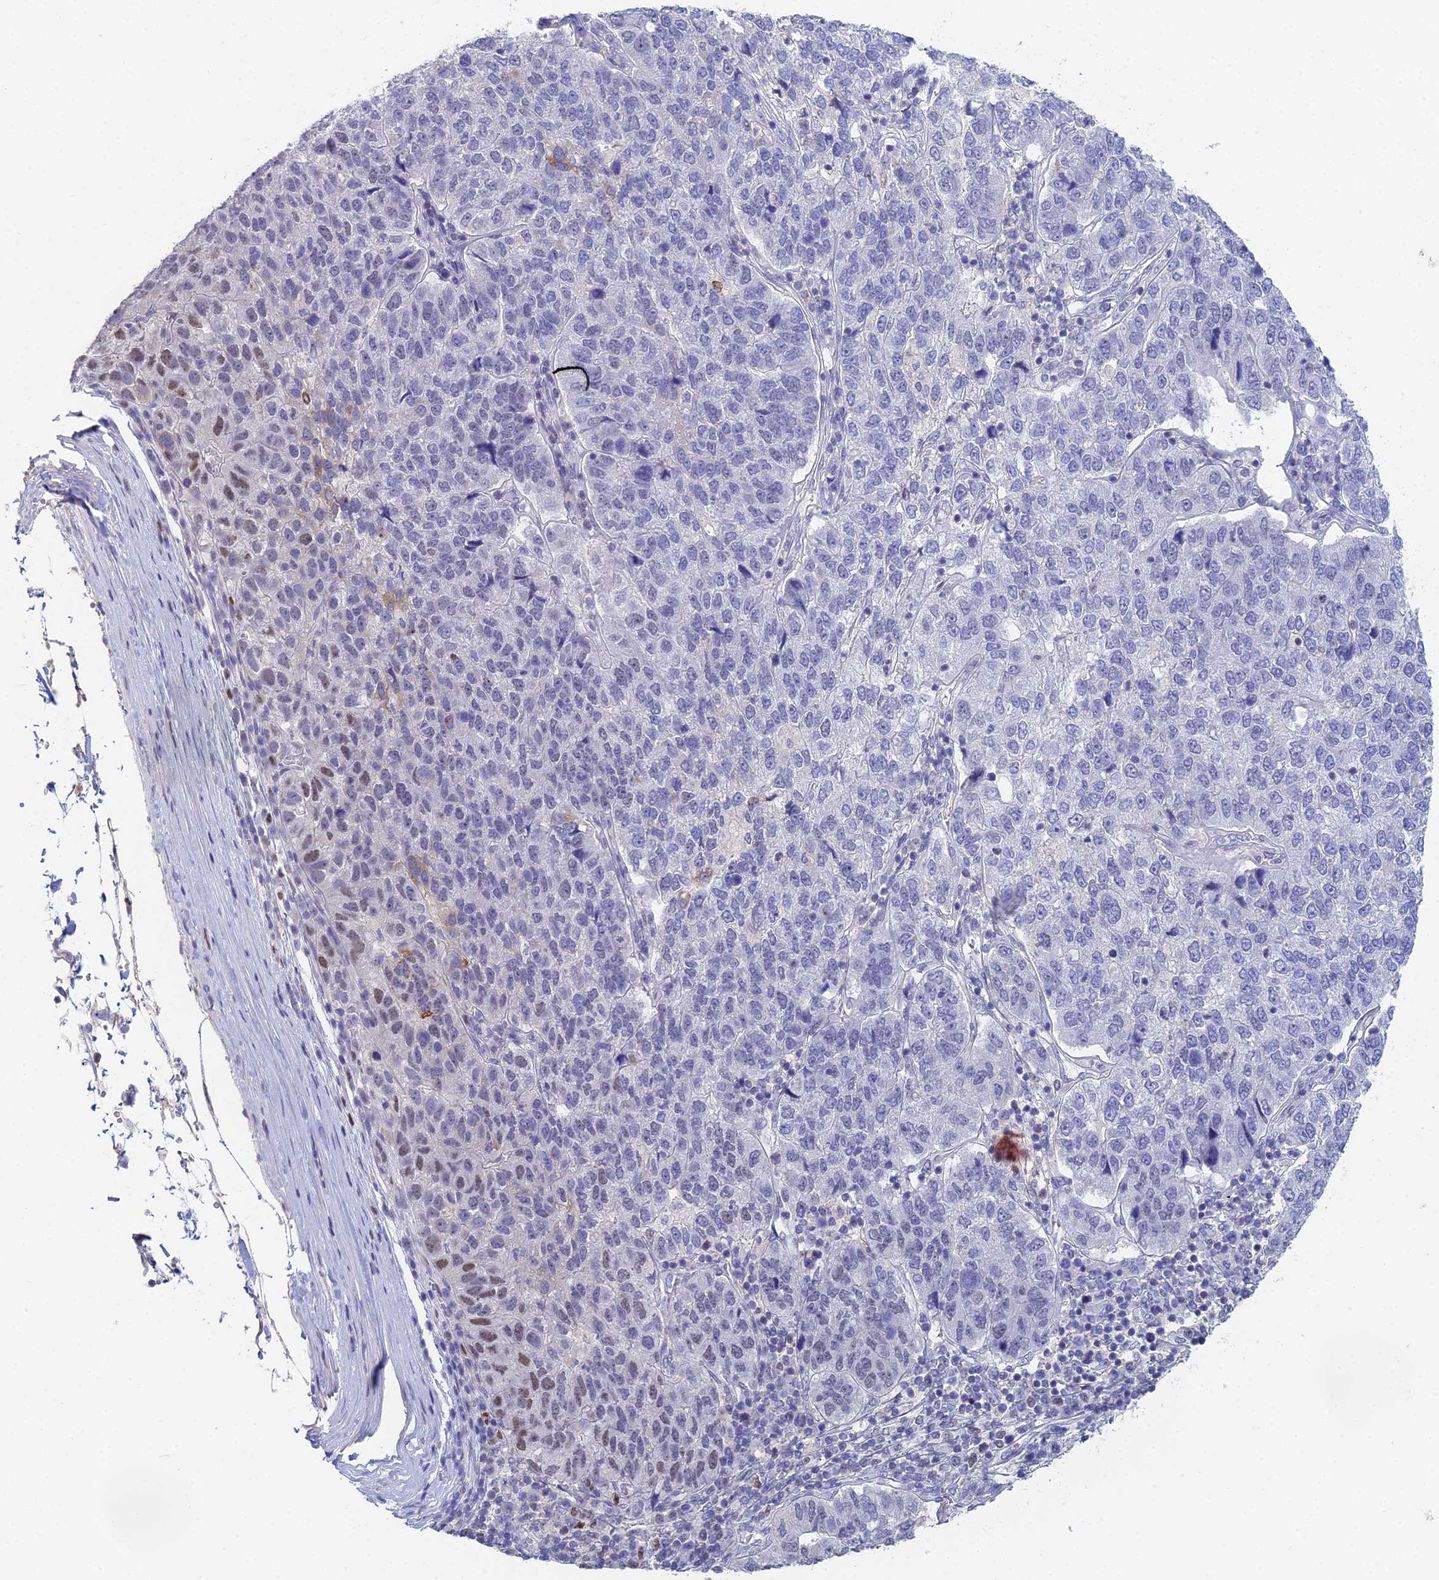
{"staining": {"intensity": "moderate", "quantity": "<25%", "location": "nuclear"}, "tissue": "pancreatic cancer", "cell_type": "Tumor cells", "image_type": "cancer", "snomed": [{"axis": "morphology", "description": "Adenocarcinoma, NOS"}, {"axis": "topography", "description": "Pancreas"}], "caption": "The image reveals a brown stain indicating the presence of a protein in the nuclear of tumor cells in adenocarcinoma (pancreatic).", "gene": "MCM2", "patient": {"sex": "female", "age": 61}}